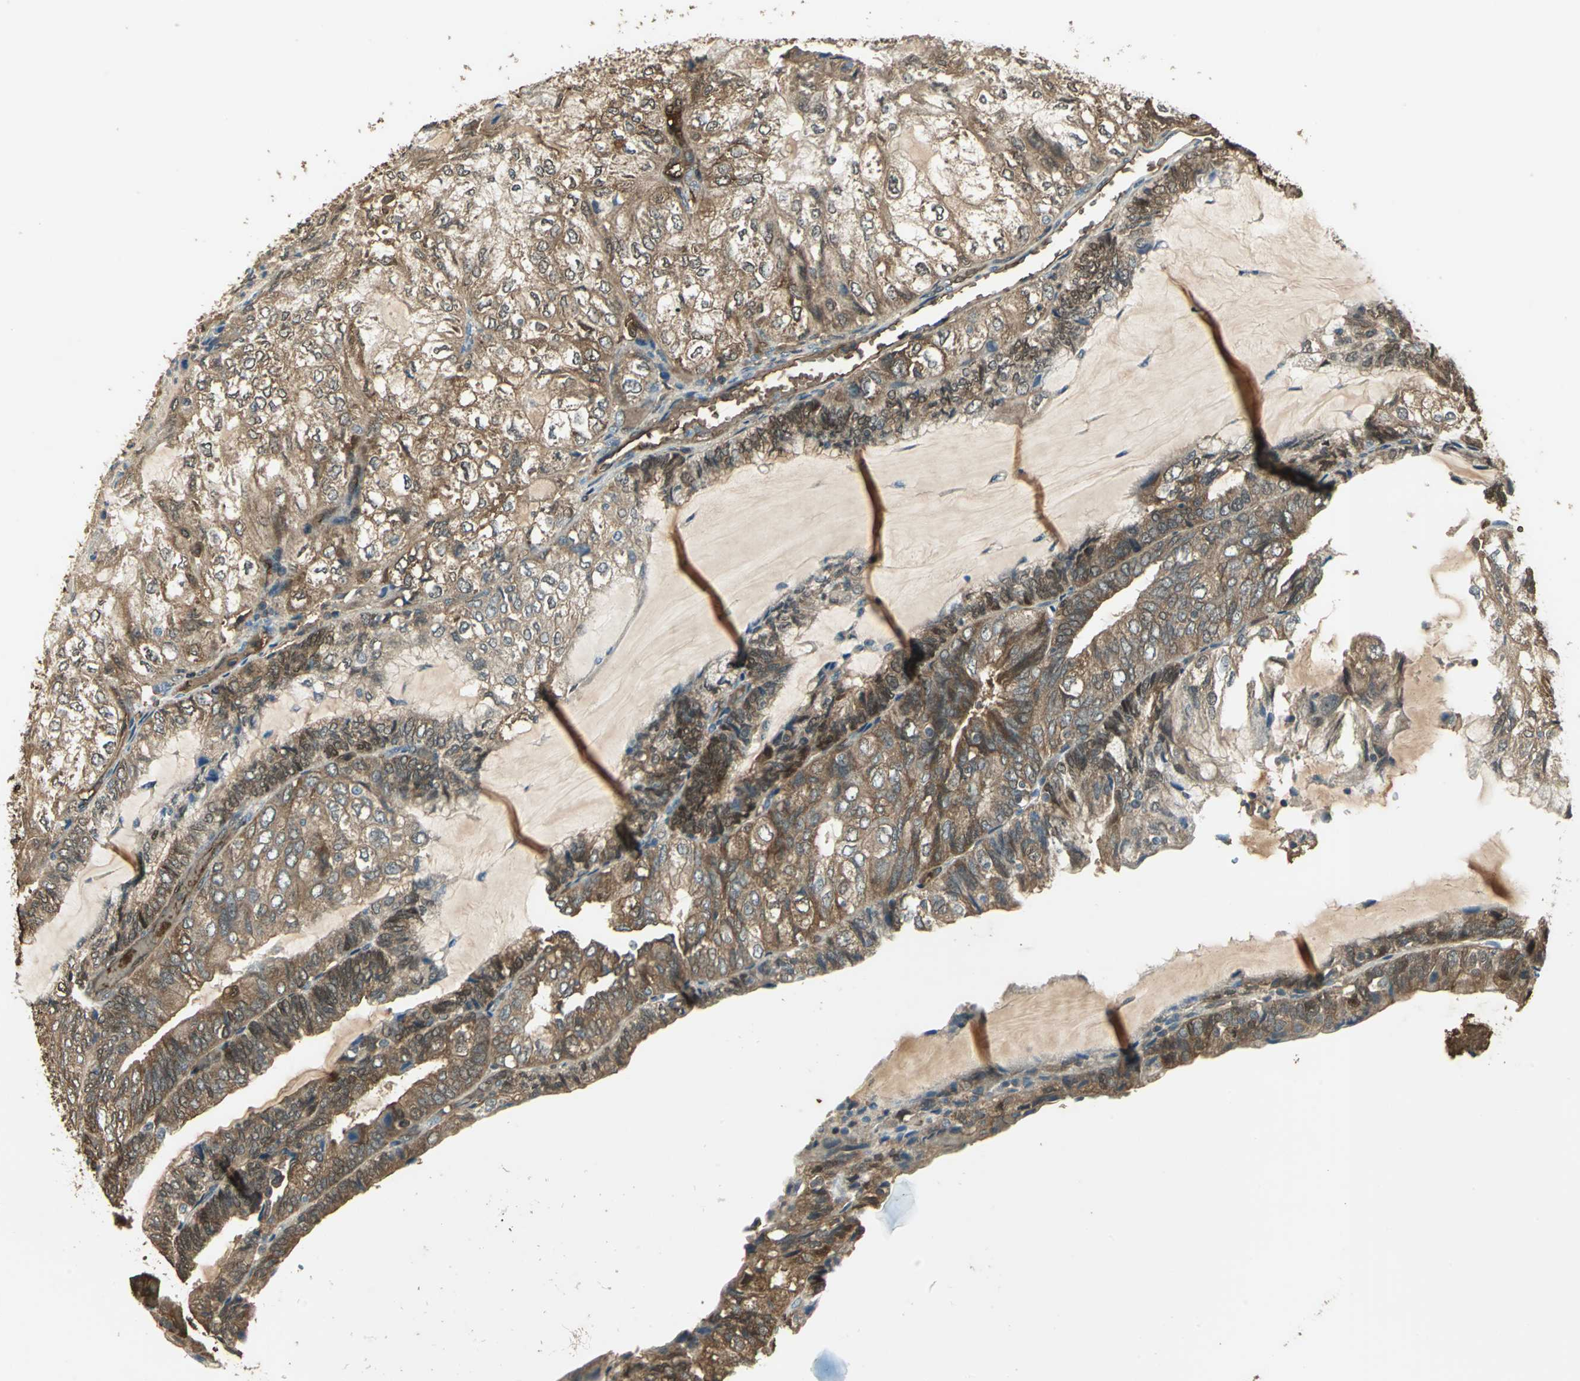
{"staining": {"intensity": "strong", "quantity": ">75%", "location": "cytoplasmic/membranous"}, "tissue": "endometrial cancer", "cell_type": "Tumor cells", "image_type": "cancer", "snomed": [{"axis": "morphology", "description": "Adenocarcinoma, NOS"}, {"axis": "topography", "description": "Endometrium"}], "caption": "IHC photomicrograph of neoplastic tissue: endometrial adenocarcinoma stained using immunohistochemistry (IHC) shows high levels of strong protein expression localized specifically in the cytoplasmic/membranous of tumor cells, appearing as a cytoplasmic/membranous brown color.", "gene": "DDAH1", "patient": {"sex": "female", "age": 81}}